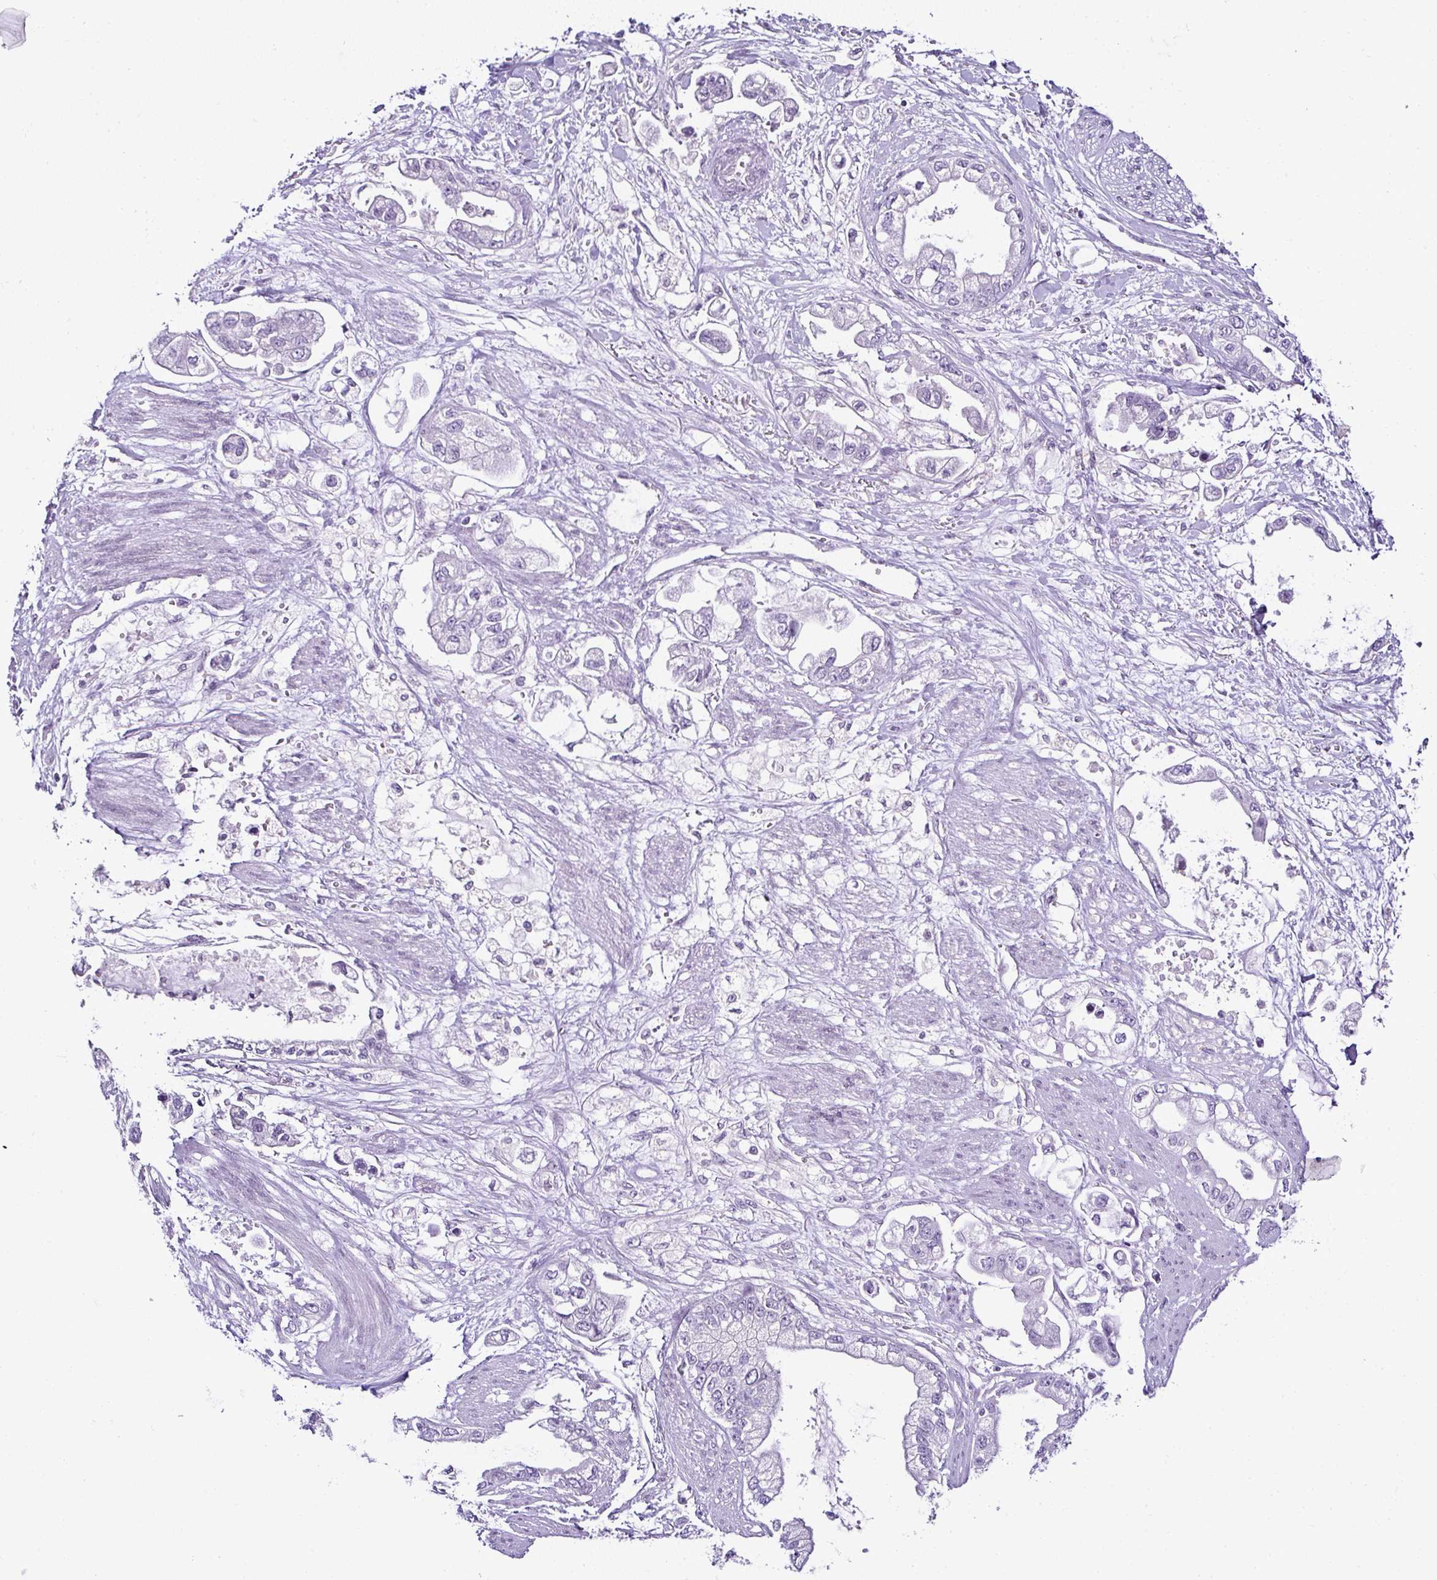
{"staining": {"intensity": "negative", "quantity": "none", "location": "none"}, "tissue": "stomach cancer", "cell_type": "Tumor cells", "image_type": "cancer", "snomed": [{"axis": "morphology", "description": "Adenocarcinoma, NOS"}, {"axis": "topography", "description": "Stomach"}], "caption": "The photomicrograph shows no staining of tumor cells in adenocarcinoma (stomach).", "gene": "SERPINB3", "patient": {"sex": "male", "age": 62}}